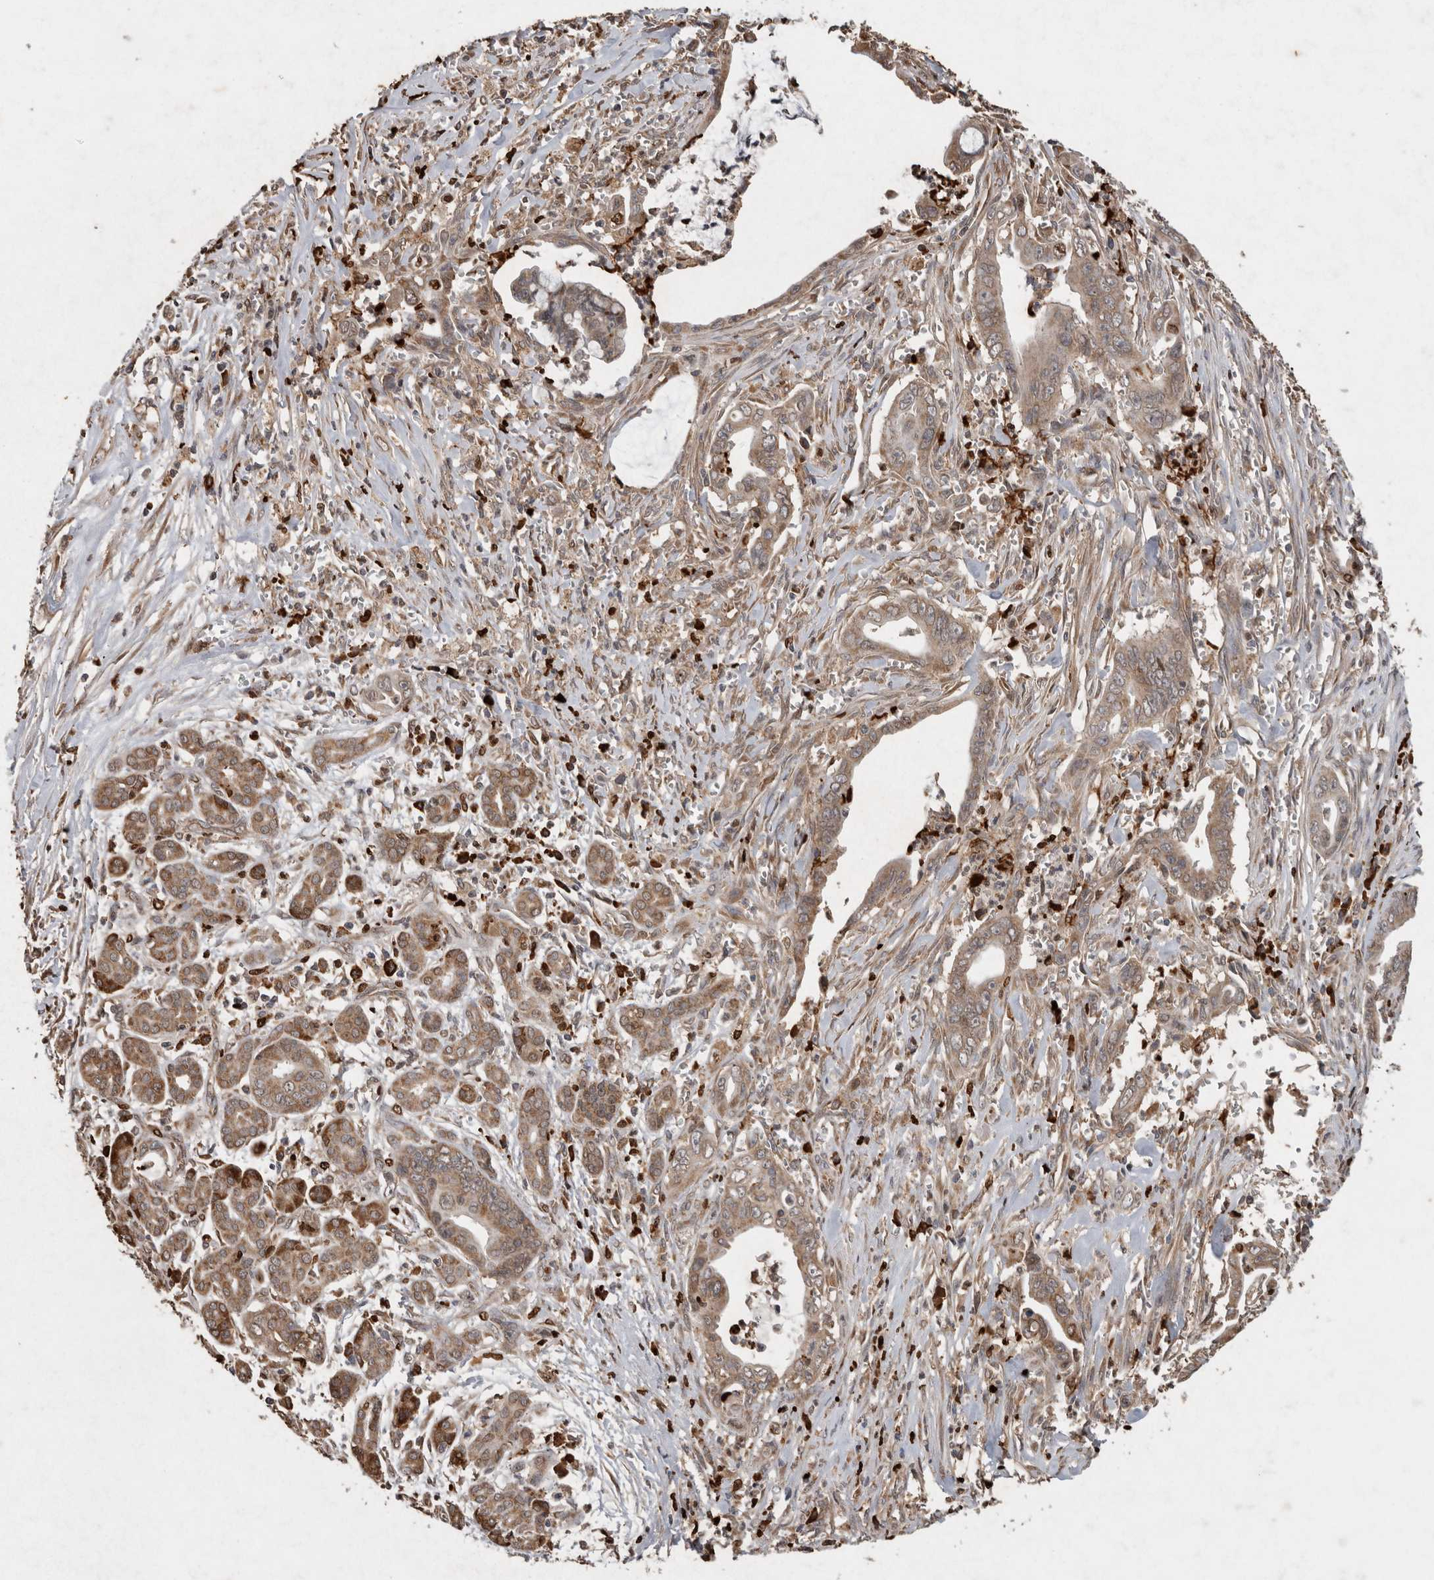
{"staining": {"intensity": "moderate", "quantity": ">75%", "location": "cytoplasmic/membranous"}, "tissue": "pancreatic cancer", "cell_type": "Tumor cells", "image_type": "cancer", "snomed": [{"axis": "morphology", "description": "Adenocarcinoma, NOS"}, {"axis": "topography", "description": "Pancreas"}], "caption": "Tumor cells show medium levels of moderate cytoplasmic/membranous positivity in about >75% of cells in human pancreatic cancer.", "gene": "ADGRL3", "patient": {"sex": "male", "age": 59}}